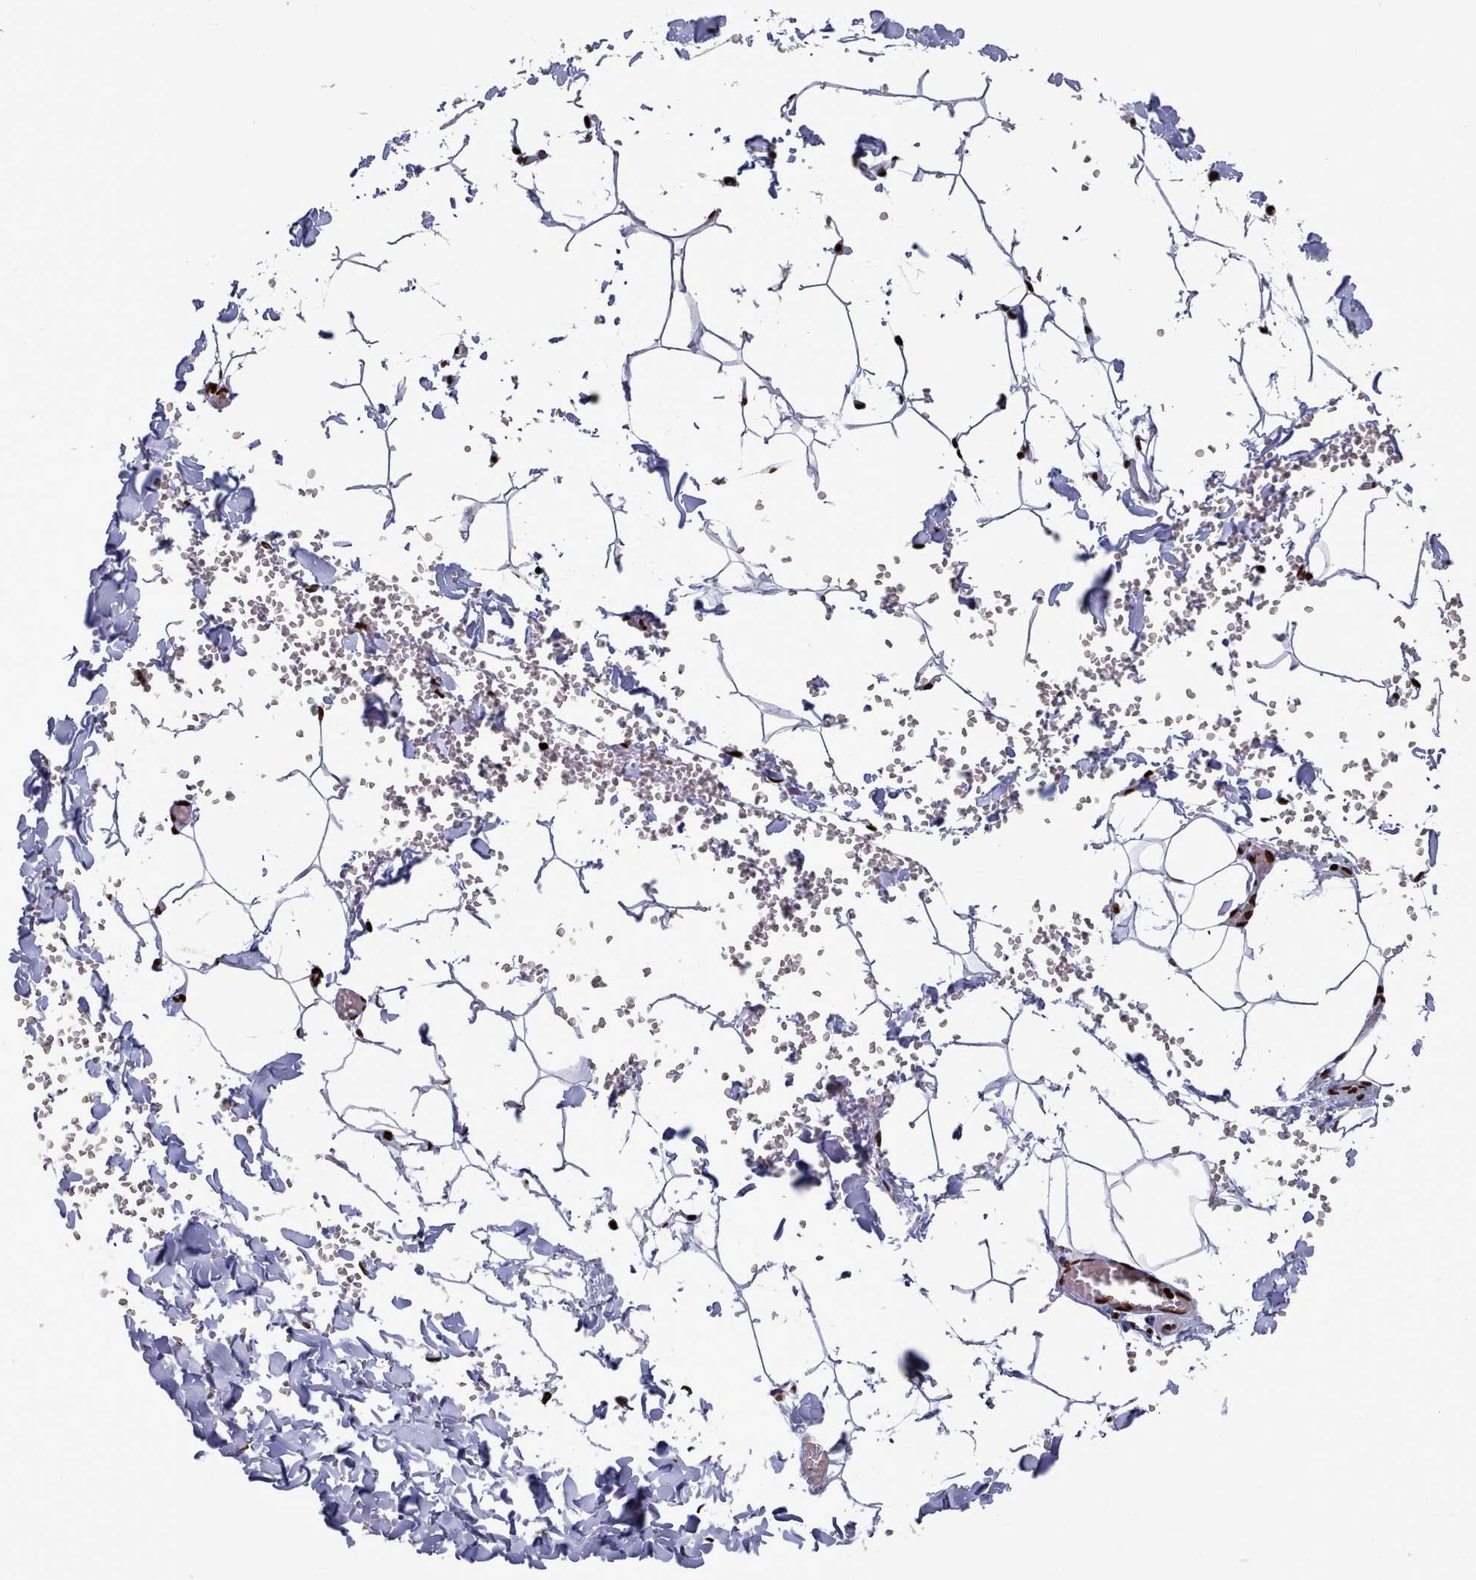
{"staining": {"intensity": "moderate", "quantity": ">75%", "location": "nuclear"}, "tissue": "adipose tissue", "cell_type": "Adipocytes", "image_type": "normal", "snomed": [{"axis": "morphology", "description": "Normal tissue, NOS"}, {"axis": "topography", "description": "Gallbladder"}, {"axis": "topography", "description": "Peripheral nerve tissue"}], "caption": "The histopathology image reveals immunohistochemical staining of normal adipose tissue. There is moderate nuclear expression is seen in approximately >75% of adipocytes. (DAB = brown stain, brightfield microscopy at high magnification).", "gene": "PCDHB11", "patient": {"sex": "male", "age": 38}}